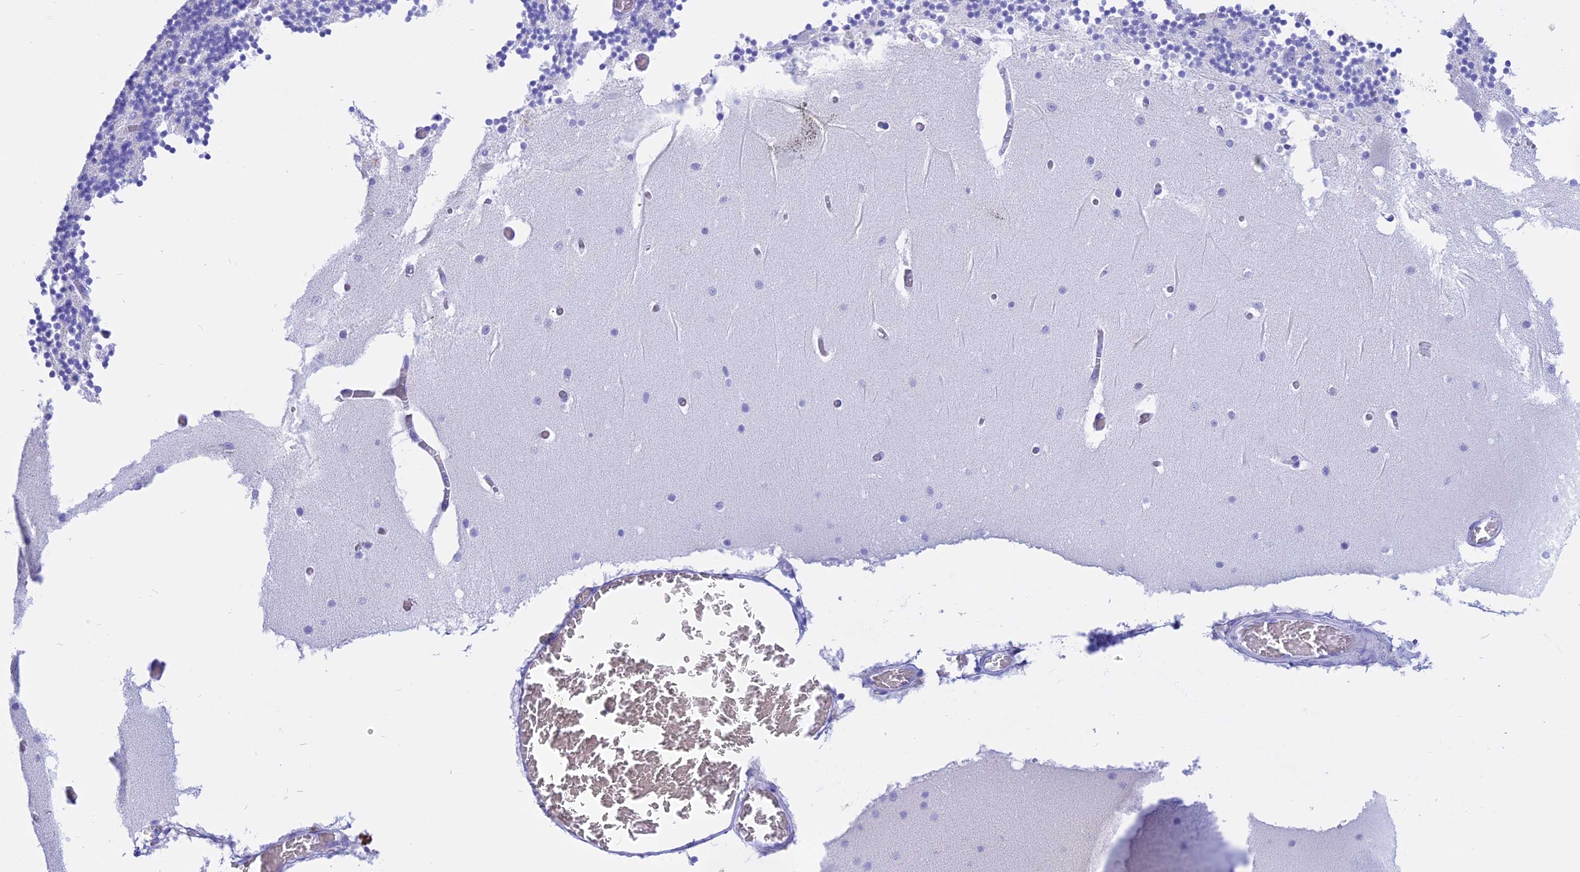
{"staining": {"intensity": "negative", "quantity": "none", "location": "none"}, "tissue": "cerebellum", "cell_type": "Cells in granular layer", "image_type": "normal", "snomed": [{"axis": "morphology", "description": "Normal tissue, NOS"}, {"axis": "topography", "description": "Cerebellum"}], "caption": "The histopathology image demonstrates no significant expression in cells in granular layer of cerebellum.", "gene": "ISCA1", "patient": {"sex": "female", "age": 28}}